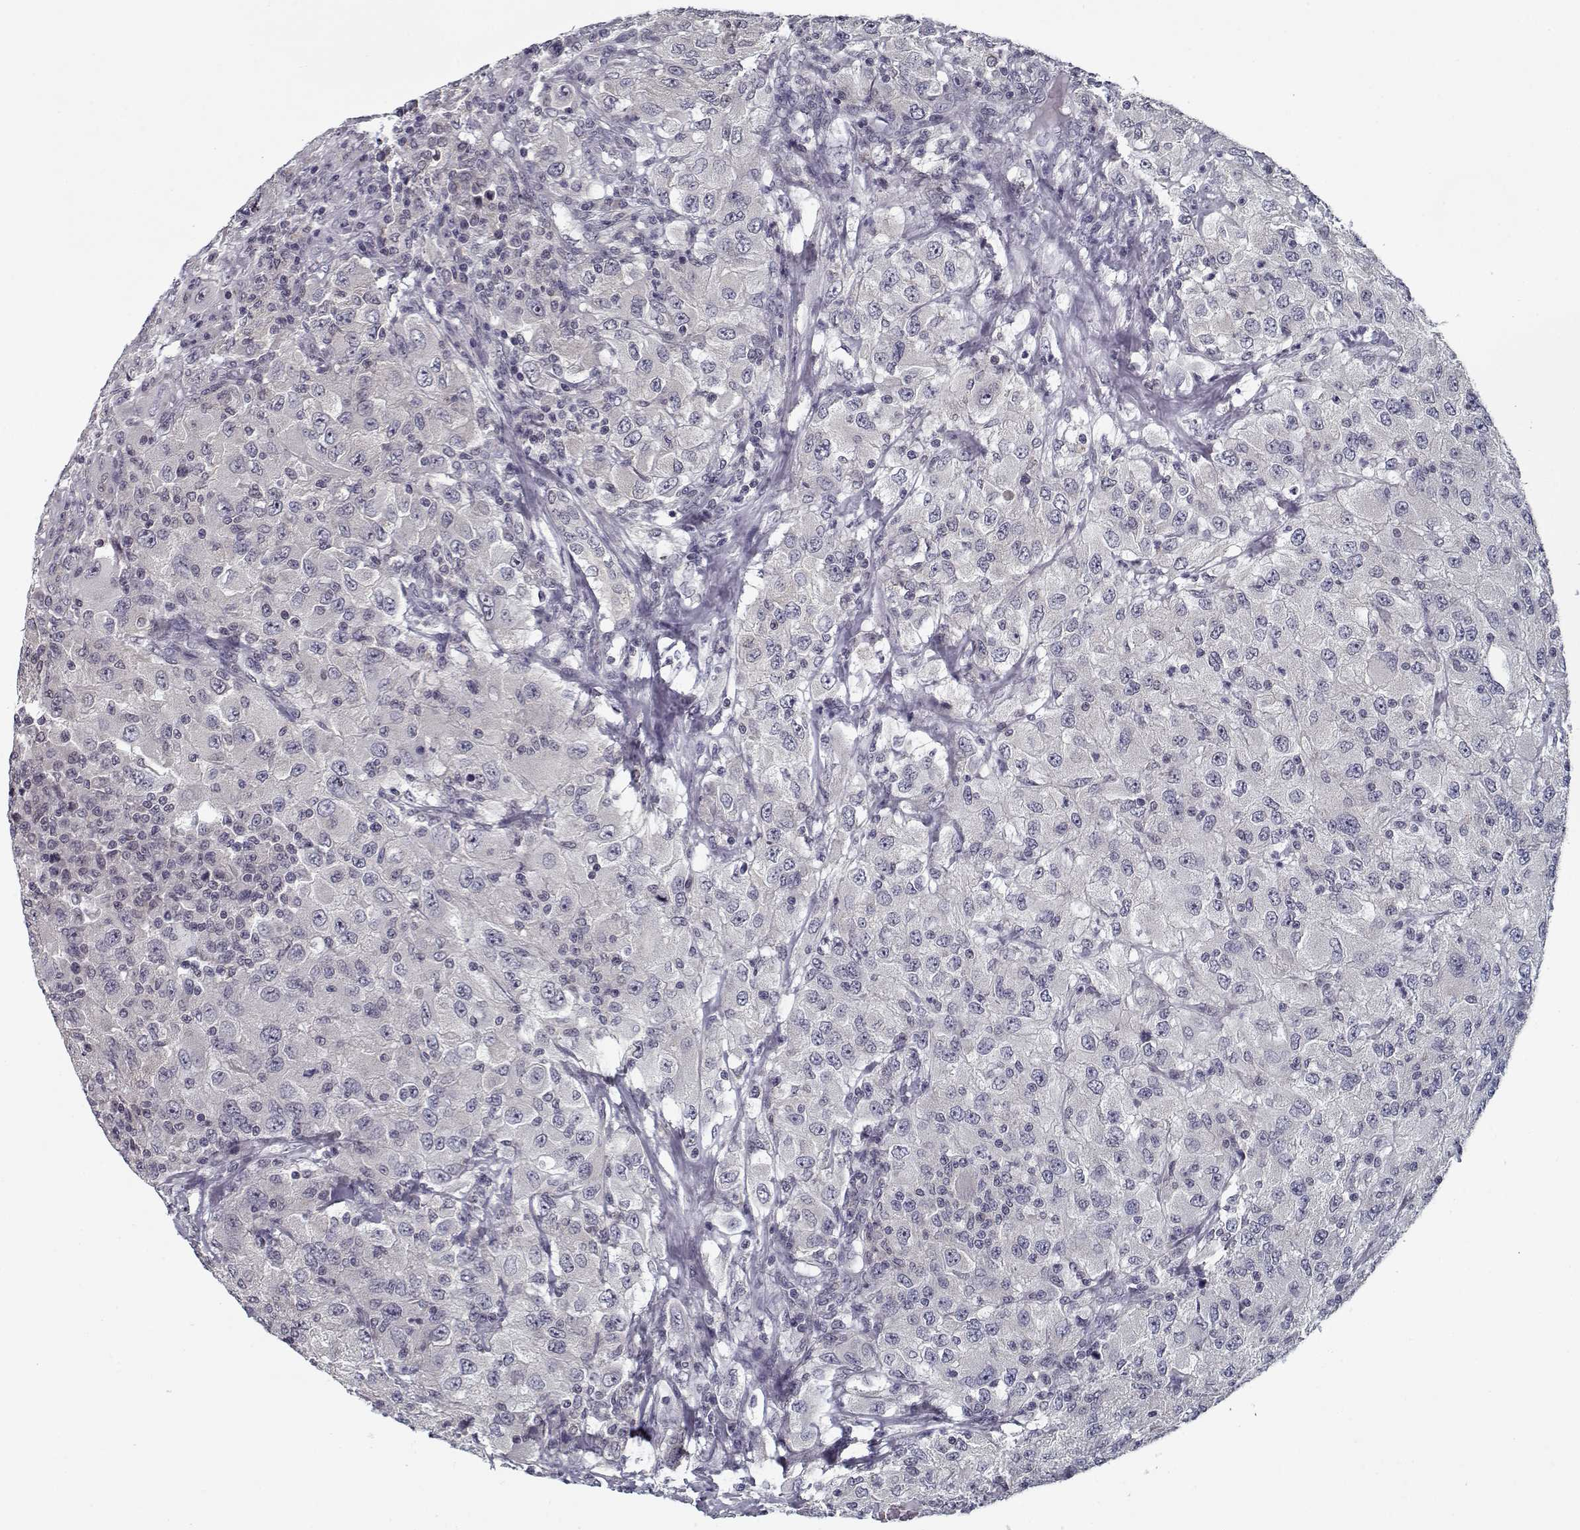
{"staining": {"intensity": "negative", "quantity": "none", "location": "none"}, "tissue": "renal cancer", "cell_type": "Tumor cells", "image_type": "cancer", "snomed": [{"axis": "morphology", "description": "Adenocarcinoma, NOS"}, {"axis": "topography", "description": "Kidney"}], "caption": "Human adenocarcinoma (renal) stained for a protein using IHC displays no positivity in tumor cells.", "gene": "TESPA1", "patient": {"sex": "female", "age": 67}}